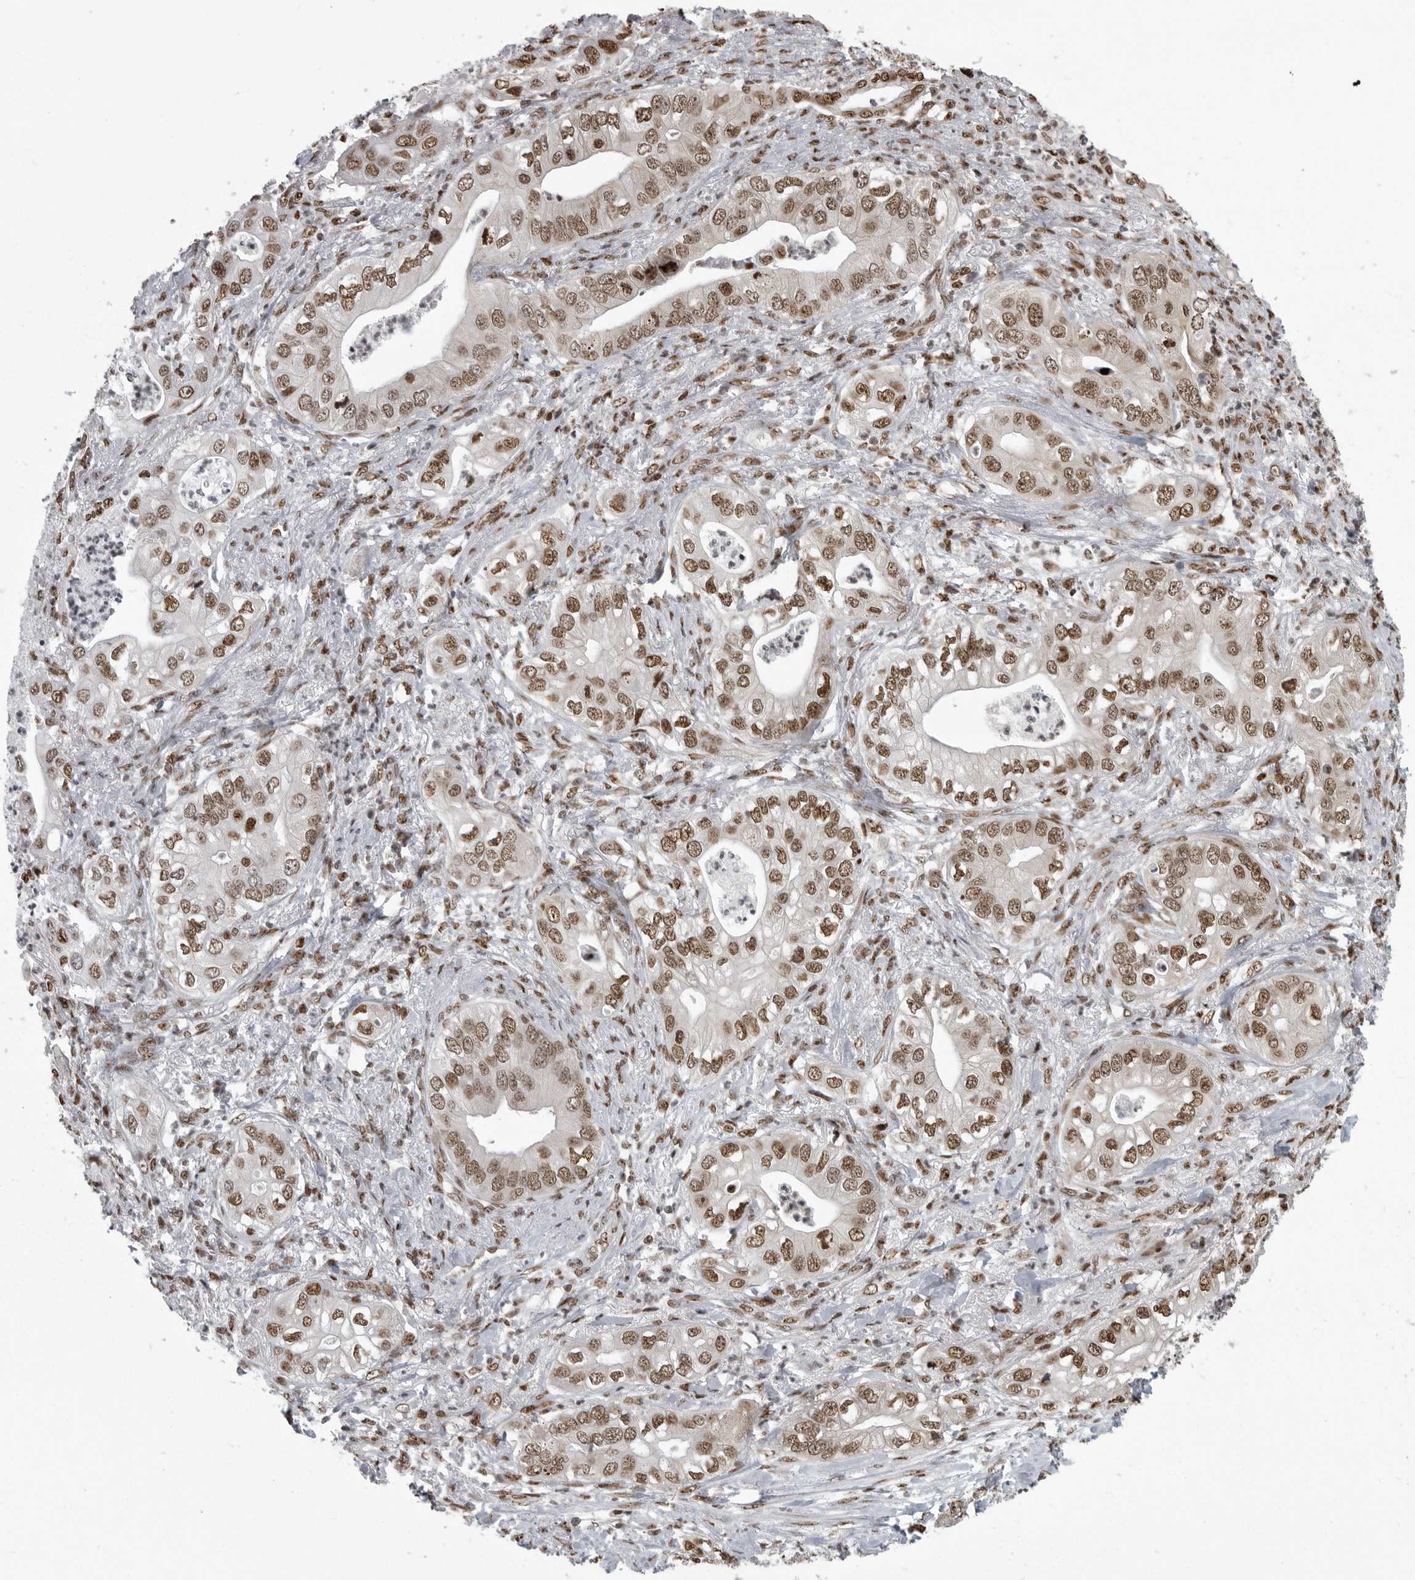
{"staining": {"intensity": "moderate", "quantity": ">75%", "location": "nuclear"}, "tissue": "pancreatic cancer", "cell_type": "Tumor cells", "image_type": "cancer", "snomed": [{"axis": "morphology", "description": "Adenocarcinoma, NOS"}, {"axis": "topography", "description": "Pancreas"}], "caption": "Immunohistochemistry (IHC) micrograph of pancreatic cancer stained for a protein (brown), which shows medium levels of moderate nuclear staining in about >75% of tumor cells.", "gene": "YAF2", "patient": {"sex": "female", "age": 78}}